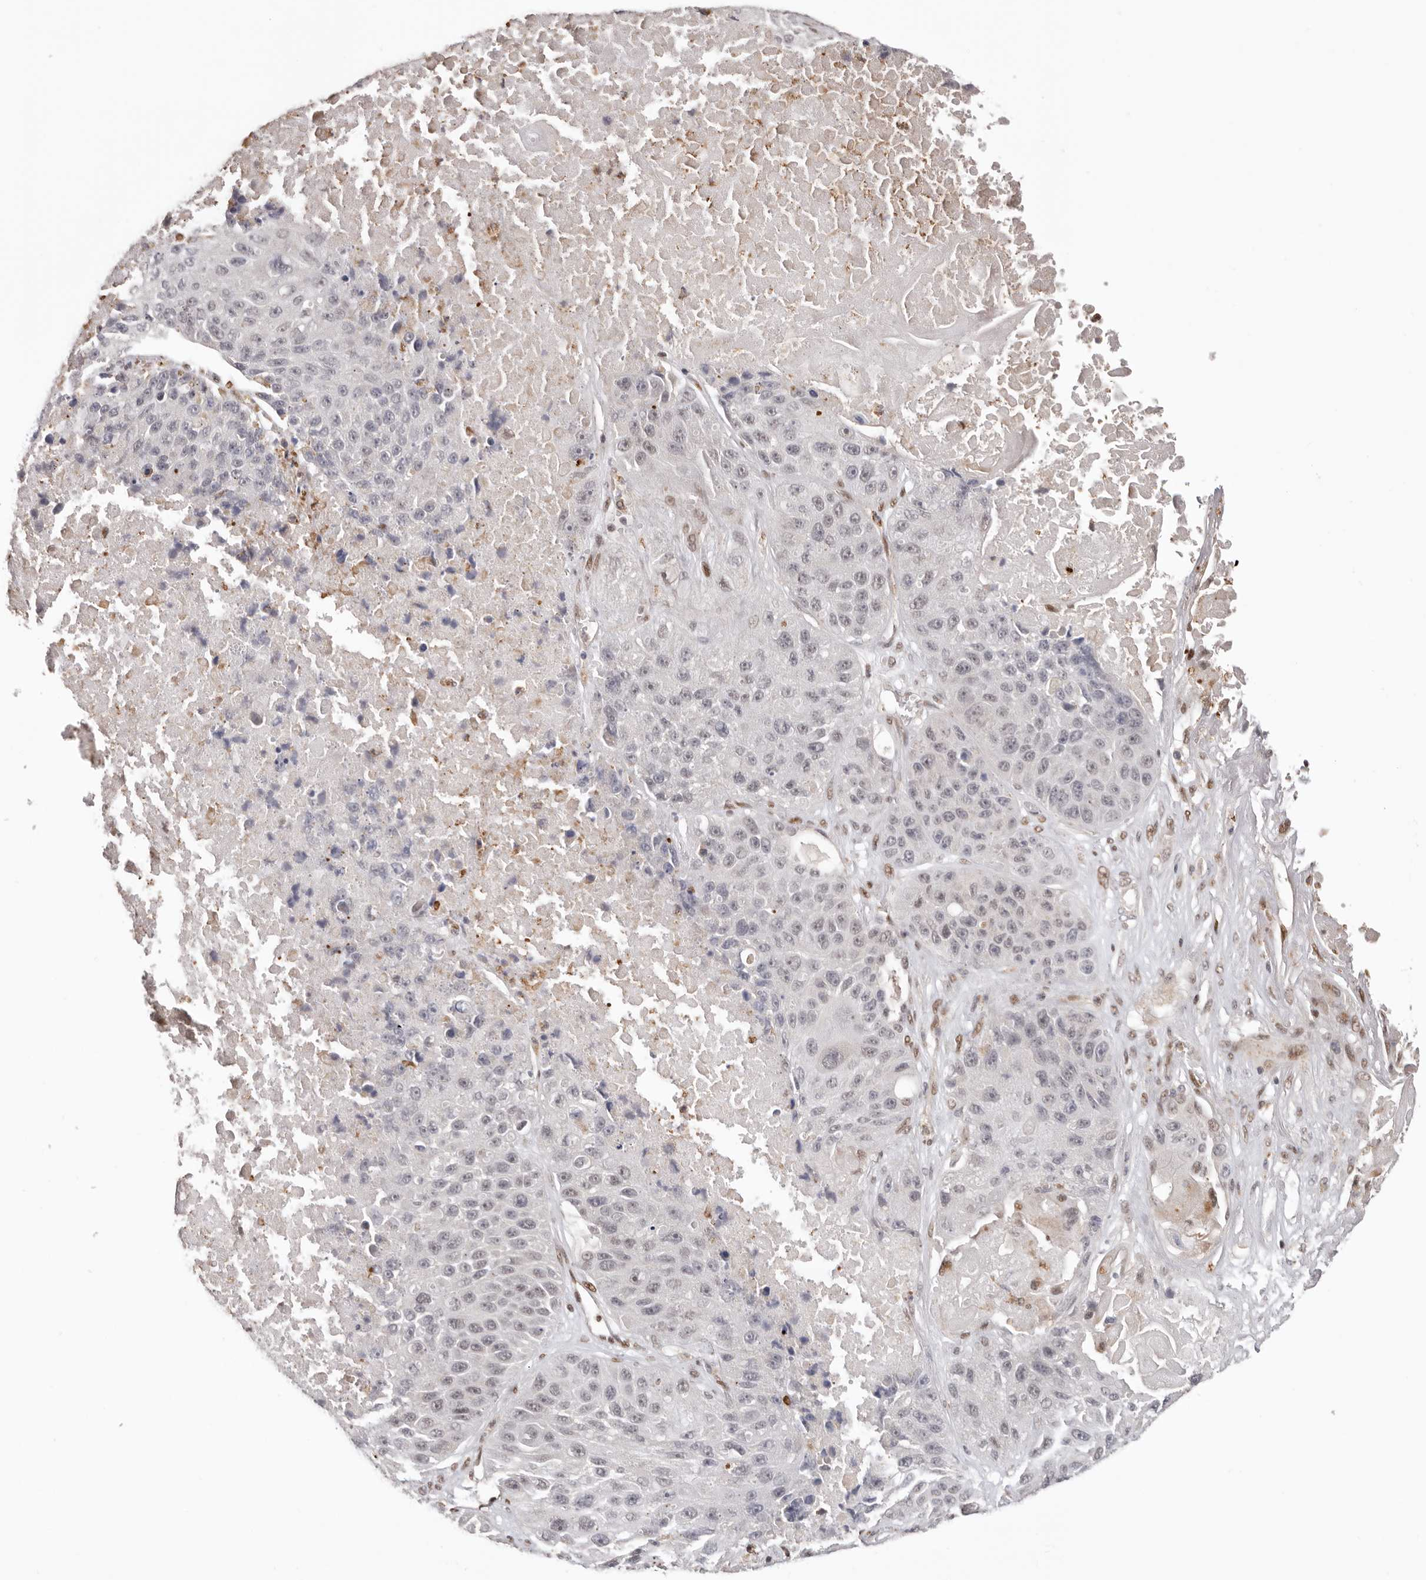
{"staining": {"intensity": "weak", "quantity": "<25%", "location": "nuclear"}, "tissue": "lung cancer", "cell_type": "Tumor cells", "image_type": "cancer", "snomed": [{"axis": "morphology", "description": "Squamous cell carcinoma, NOS"}, {"axis": "topography", "description": "Lung"}], "caption": "Immunohistochemistry image of squamous cell carcinoma (lung) stained for a protein (brown), which demonstrates no staining in tumor cells.", "gene": "SMAD7", "patient": {"sex": "male", "age": 61}}